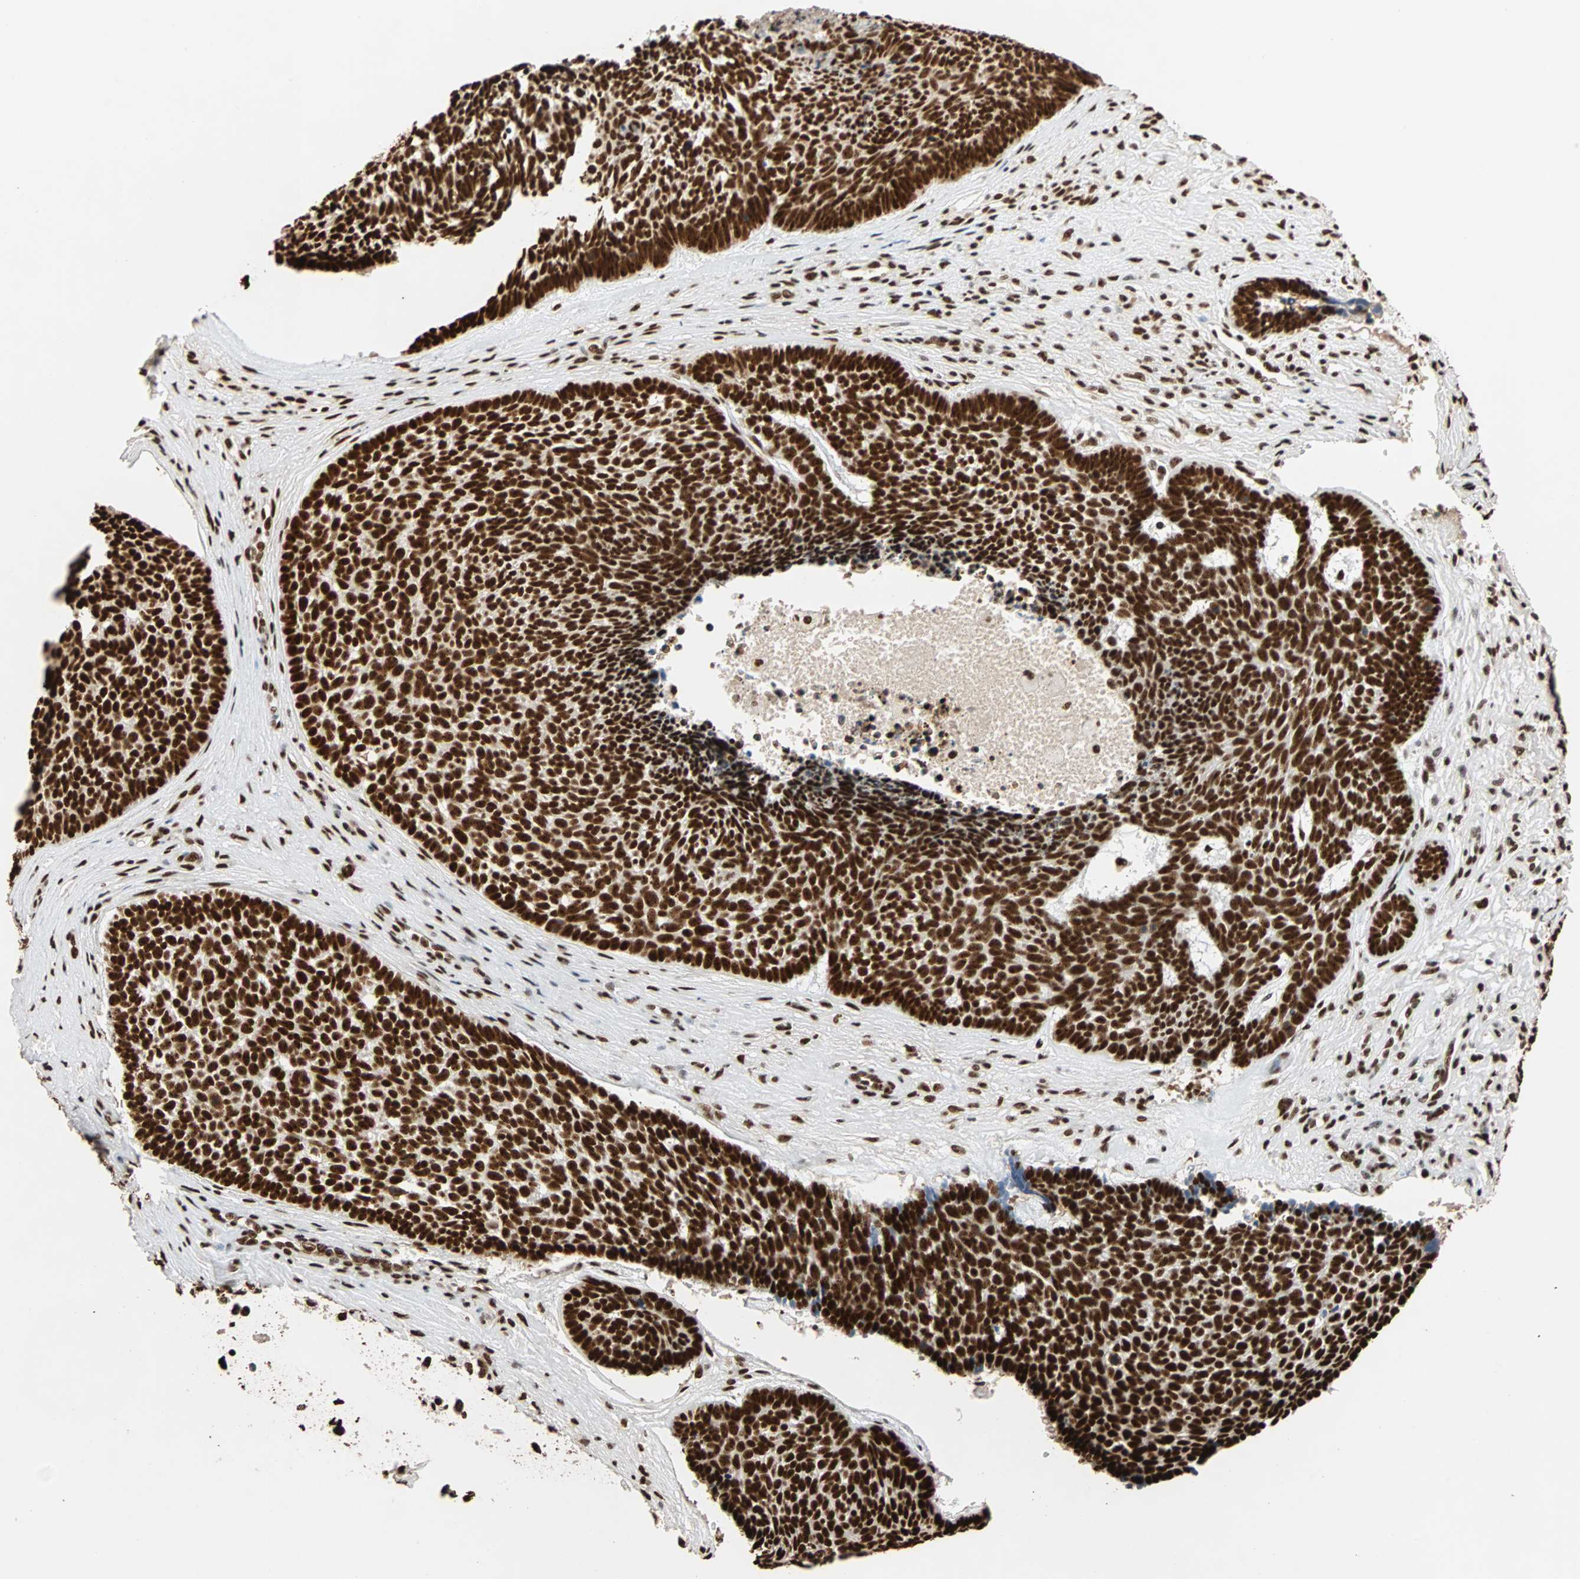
{"staining": {"intensity": "strong", "quantity": ">75%", "location": "nuclear"}, "tissue": "skin cancer", "cell_type": "Tumor cells", "image_type": "cancer", "snomed": [{"axis": "morphology", "description": "Basal cell carcinoma"}, {"axis": "topography", "description": "Skin"}], "caption": "IHC (DAB) staining of skin cancer reveals strong nuclear protein positivity in approximately >75% of tumor cells.", "gene": "ILF2", "patient": {"sex": "male", "age": 84}}